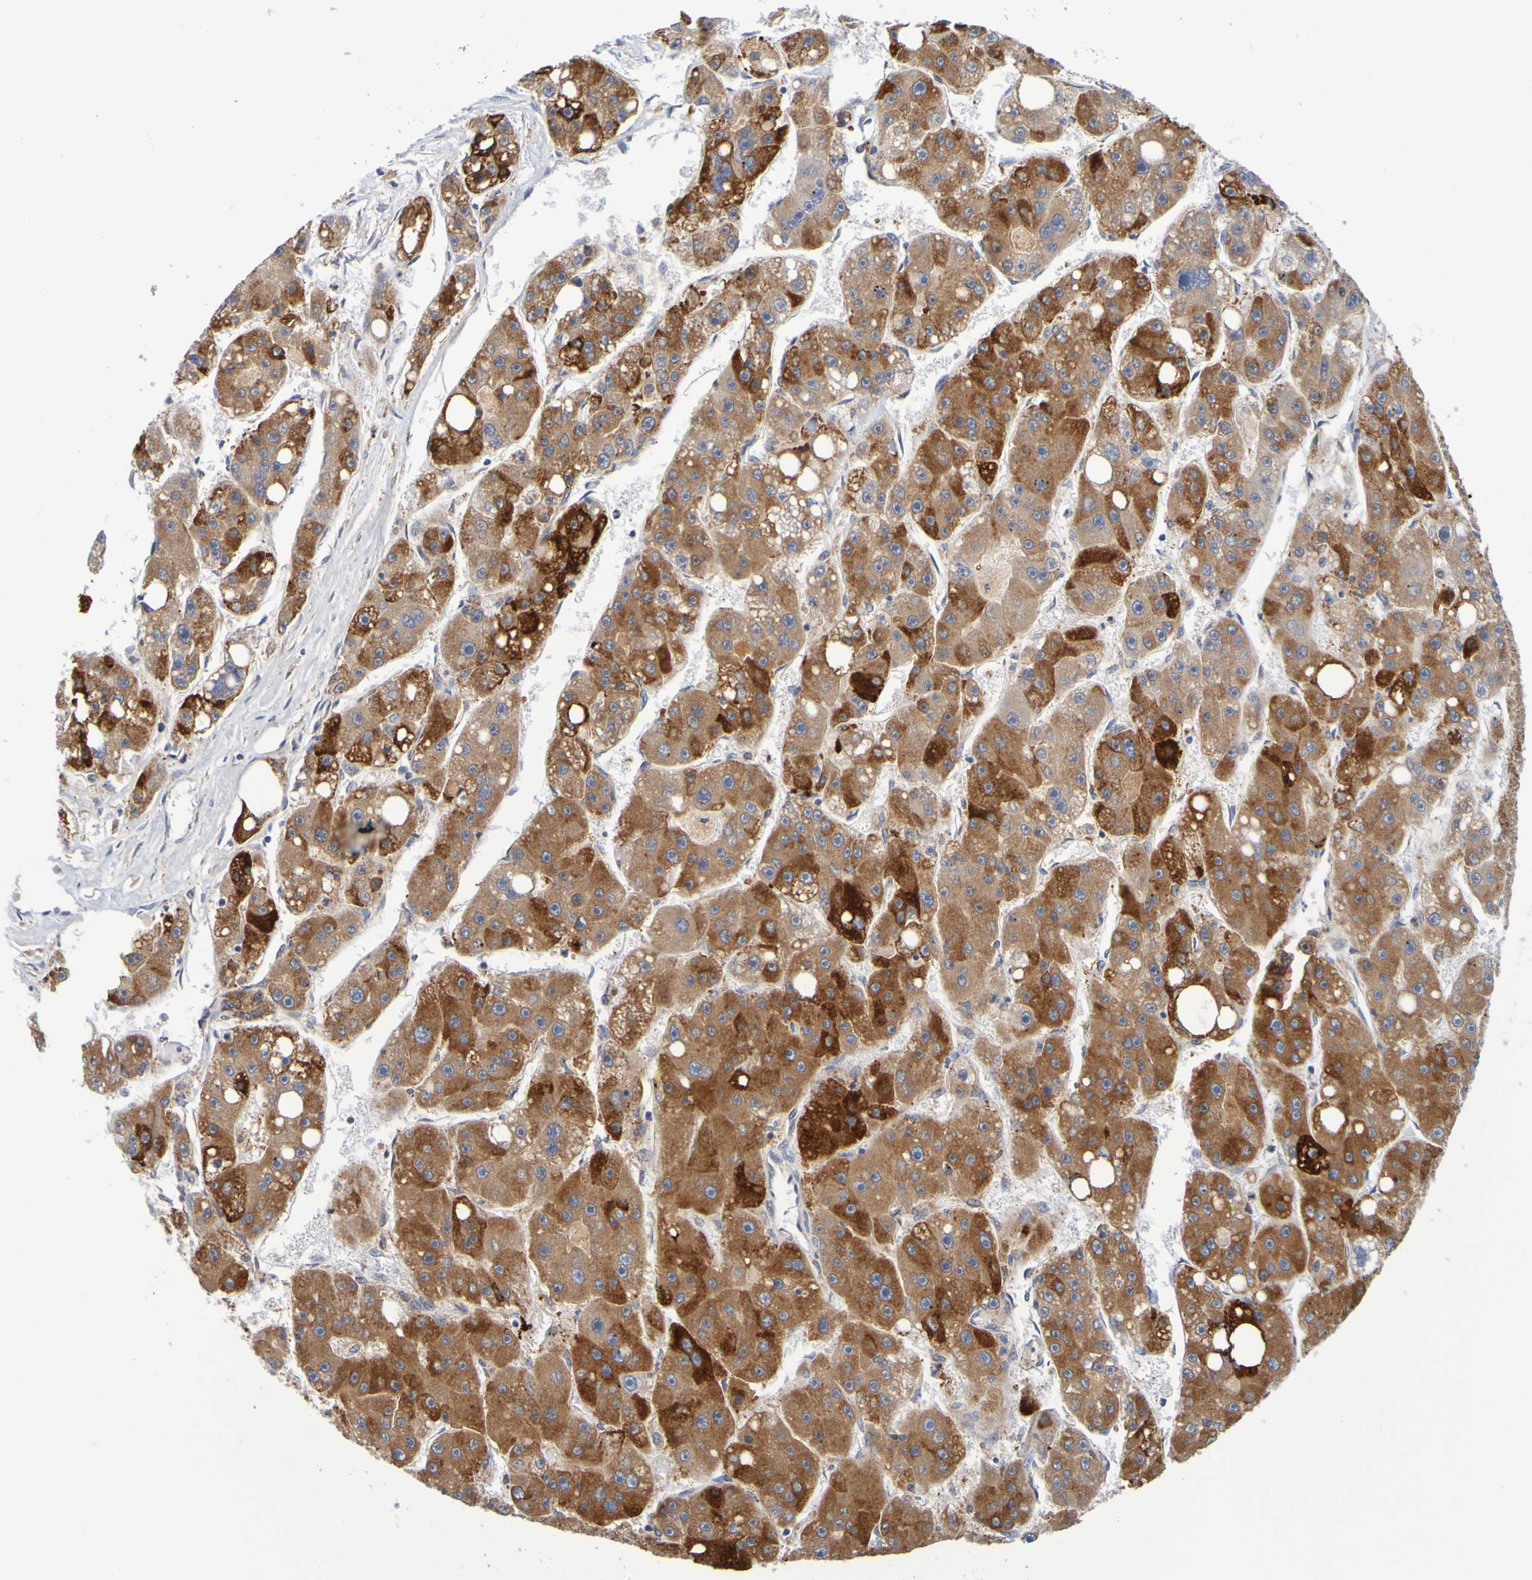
{"staining": {"intensity": "strong", "quantity": "25%-75%", "location": "cytoplasmic/membranous"}, "tissue": "liver cancer", "cell_type": "Tumor cells", "image_type": "cancer", "snomed": [{"axis": "morphology", "description": "Carcinoma, Hepatocellular, NOS"}, {"axis": "topography", "description": "Liver"}], "caption": "About 25%-75% of tumor cells in hepatocellular carcinoma (liver) exhibit strong cytoplasmic/membranous protein positivity as visualized by brown immunohistochemical staining.", "gene": "SIL1", "patient": {"sex": "female", "age": 61}}